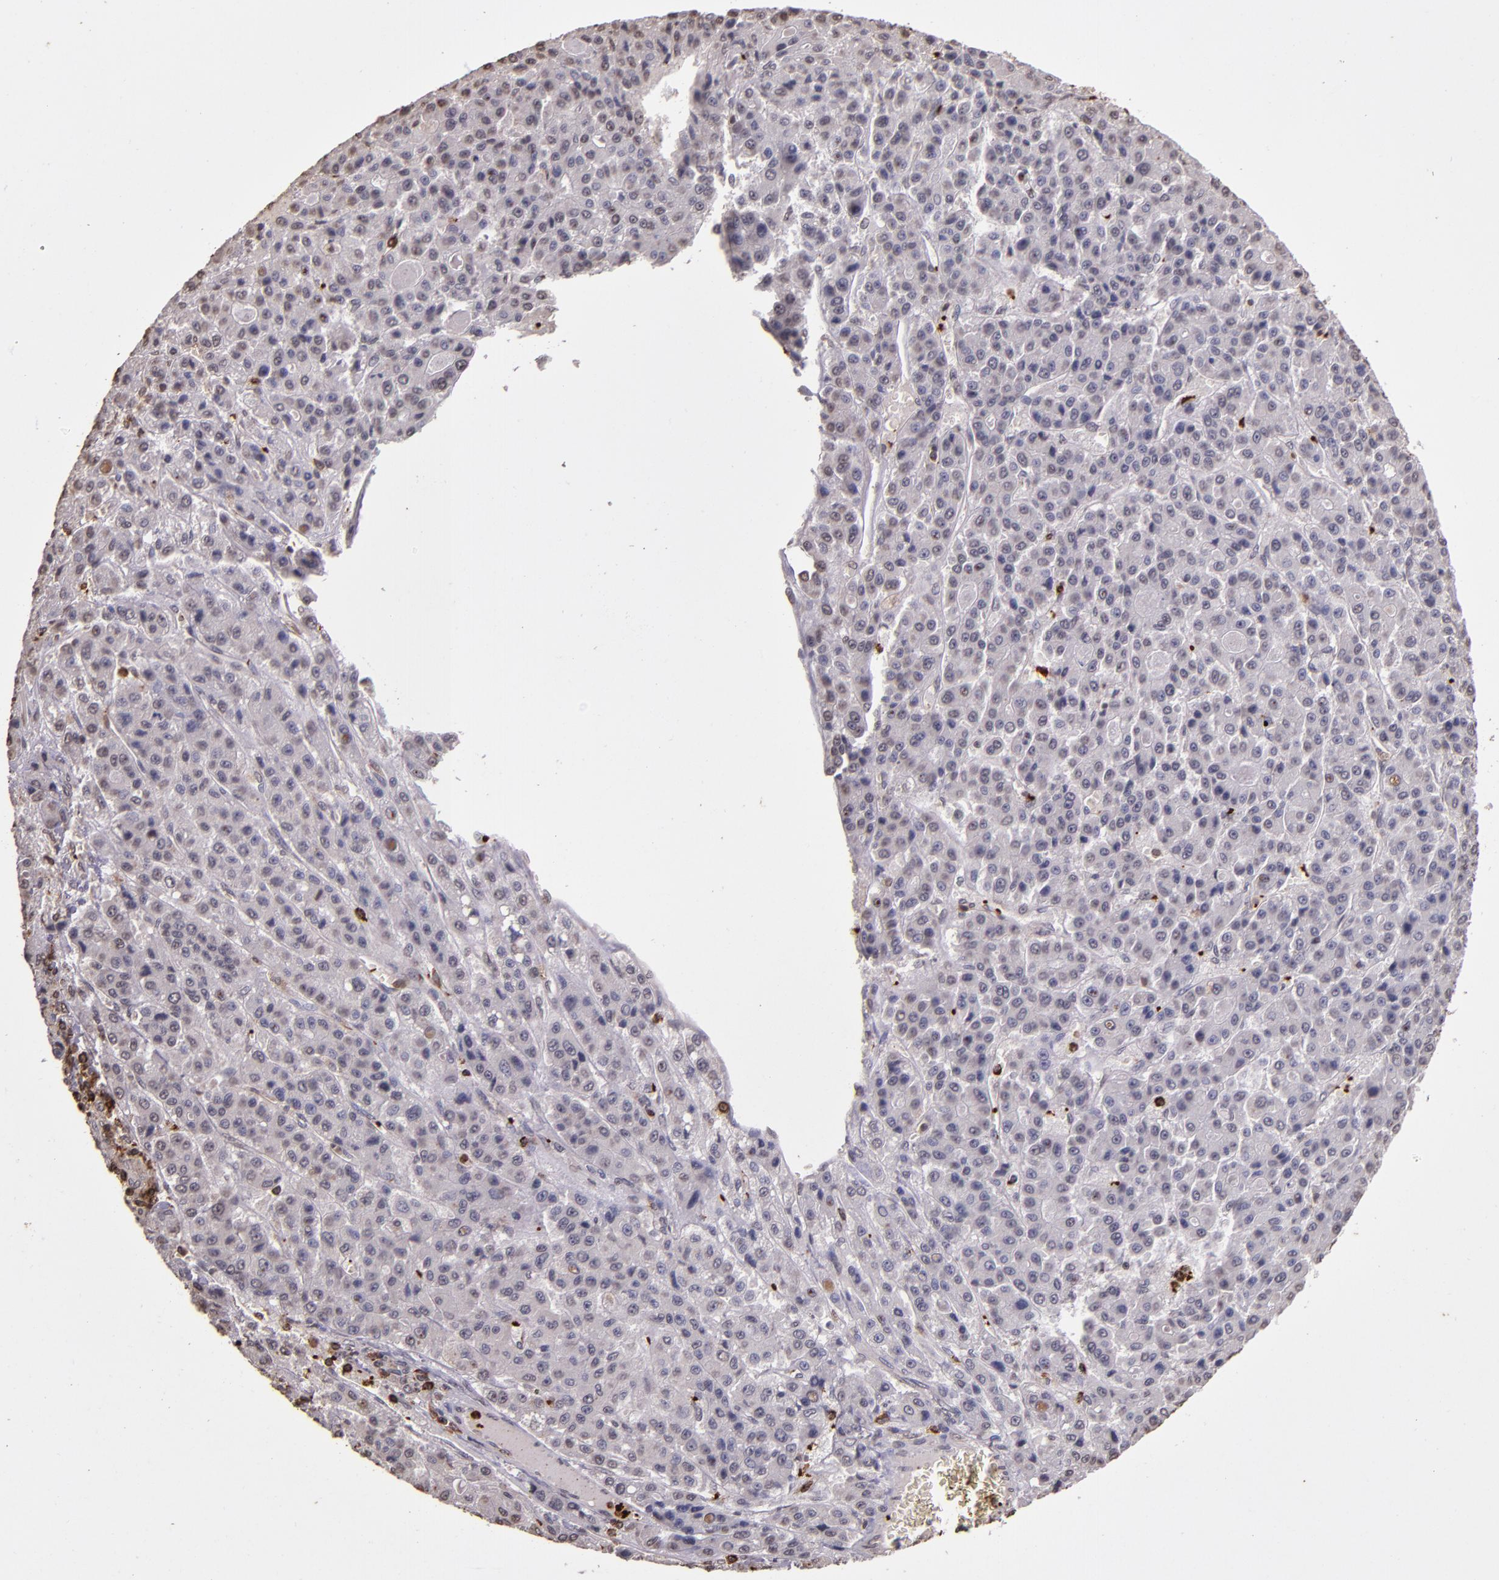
{"staining": {"intensity": "negative", "quantity": "none", "location": "none"}, "tissue": "liver cancer", "cell_type": "Tumor cells", "image_type": "cancer", "snomed": [{"axis": "morphology", "description": "Carcinoma, Hepatocellular, NOS"}, {"axis": "topography", "description": "Liver"}], "caption": "DAB (3,3'-diaminobenzidine) immunohistochemical staining of human liver hepatocellular carcinoma displays no significant positivity in tumor cells. (Immunohistochemistry, brightfield microscopy, high magnification).", "gene": "SLC2A3", "patient": {"sex": "male", "age": 70}}